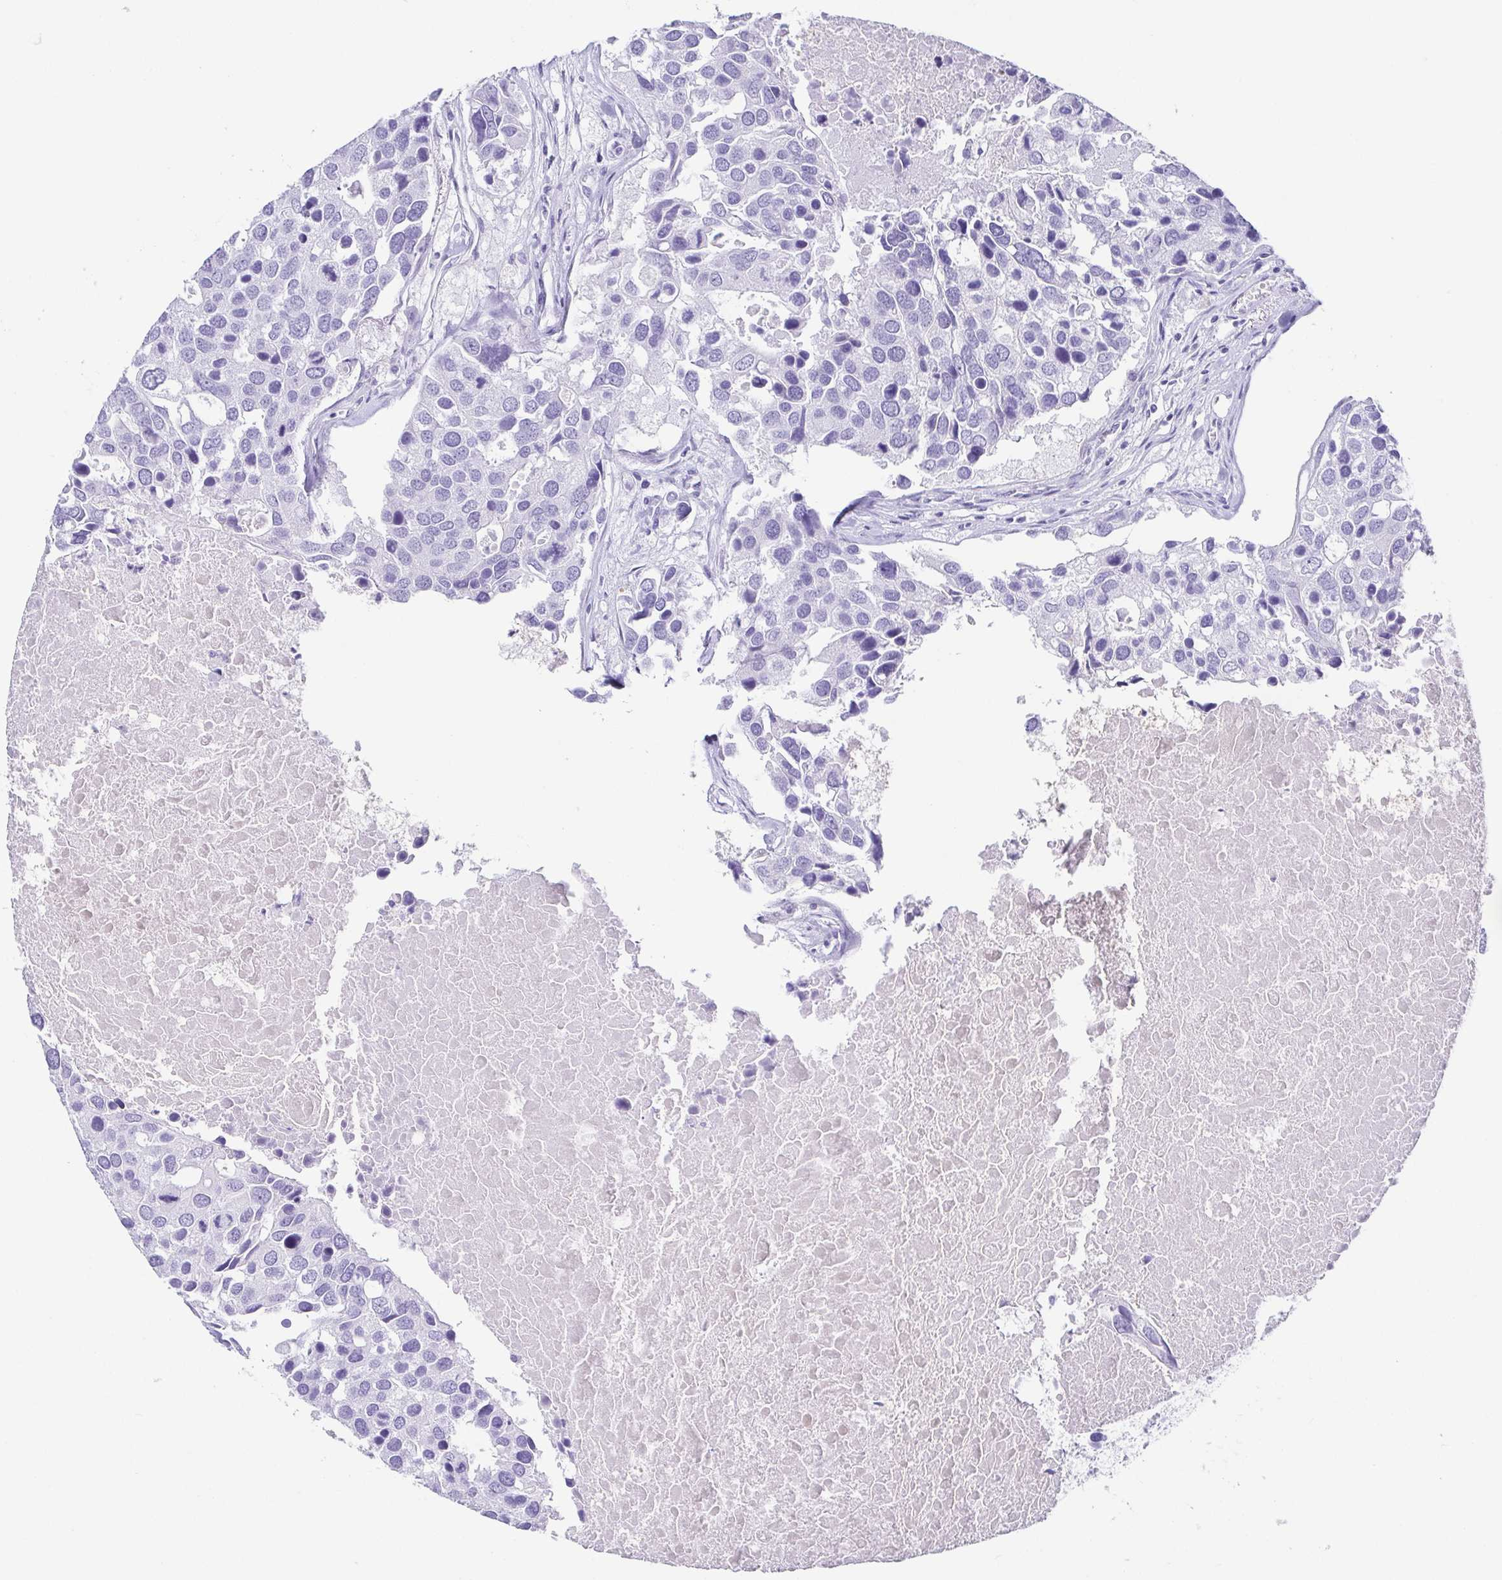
{"staining": {"intensity": "negative", "quantity": "none", "location": "none"}, "tissue": "breast cancer", "cell_type": "Tumor cells", "image_type": "cancer", "snomed": [{"axis": "morphology", "description": "Duct carcinoma"}, {"axis": "topography", "description": "Breast"}], "caption": "Protein analysis of breast invasive ductal carcinoma shows no significant positivity in tumor cells. The staining was performed using DAB (3,3'-diaminobenzidine) to visualize the protein expression in brown, while the nuclei were stained in blue with hematoxylin (Magnification: 20x).", "gene": "CD164L2", "patient": {"sex": "female", "age": 83}}